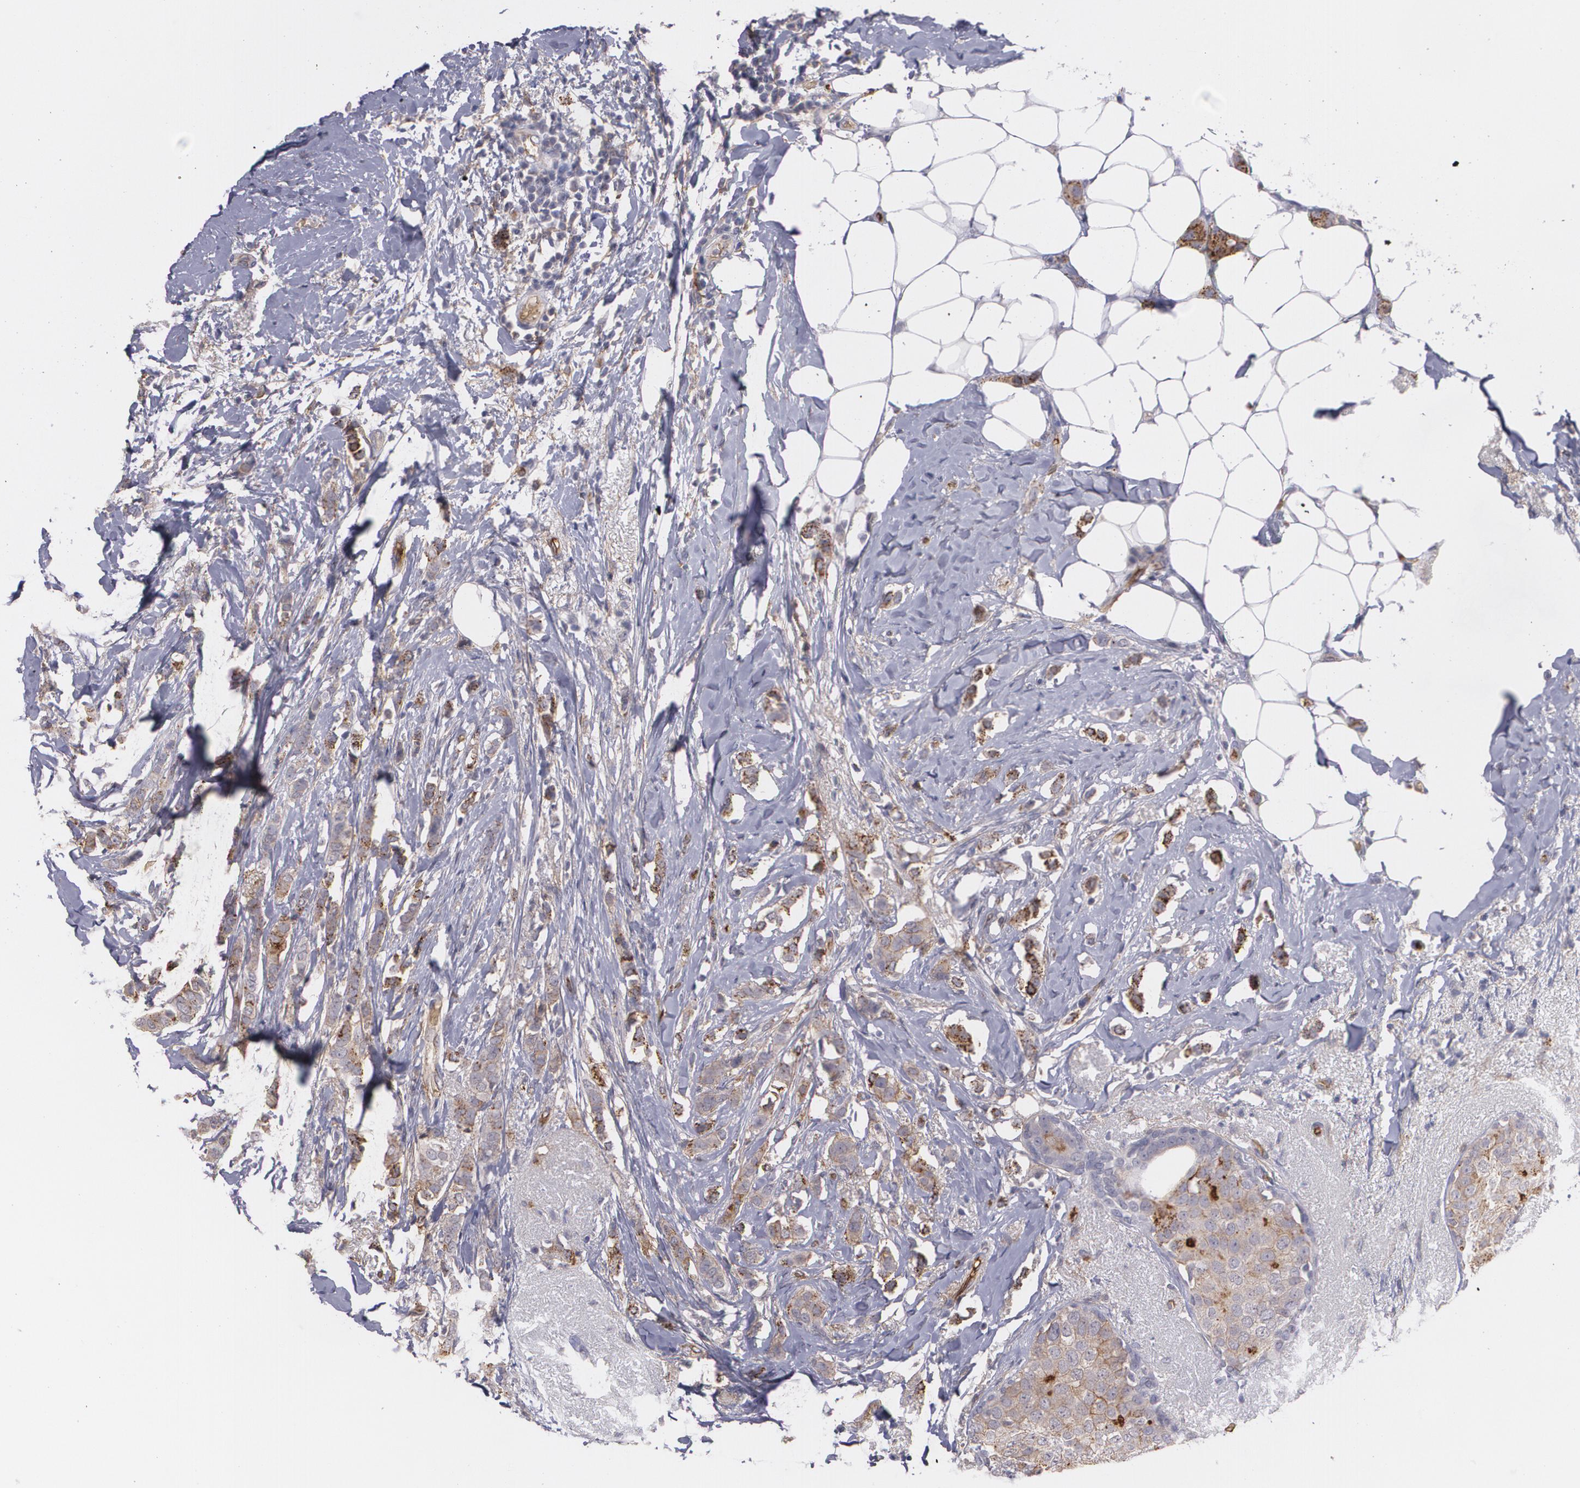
{"staining": {"intensity": "moderate", "quantity": ">75%", "location": "cytoplasmic/membranous"}, "tissue": "breast cancer", "cell_type": "Tumor cells", "image_type": "cancer", "snomed": [{"axis": "morphology", "description": "Lobular carcinoma"}, {"axis": "topography", "description": "Breast"}], "caption": "DAB immunohistochemical staining of breast lobular carcinoma demonstrates moderate cytoplasmic/membranous protein expression in approximately >75% of tumor cells.", "gene": "ACE", "patient": {"sex": "female", "age": 55}}